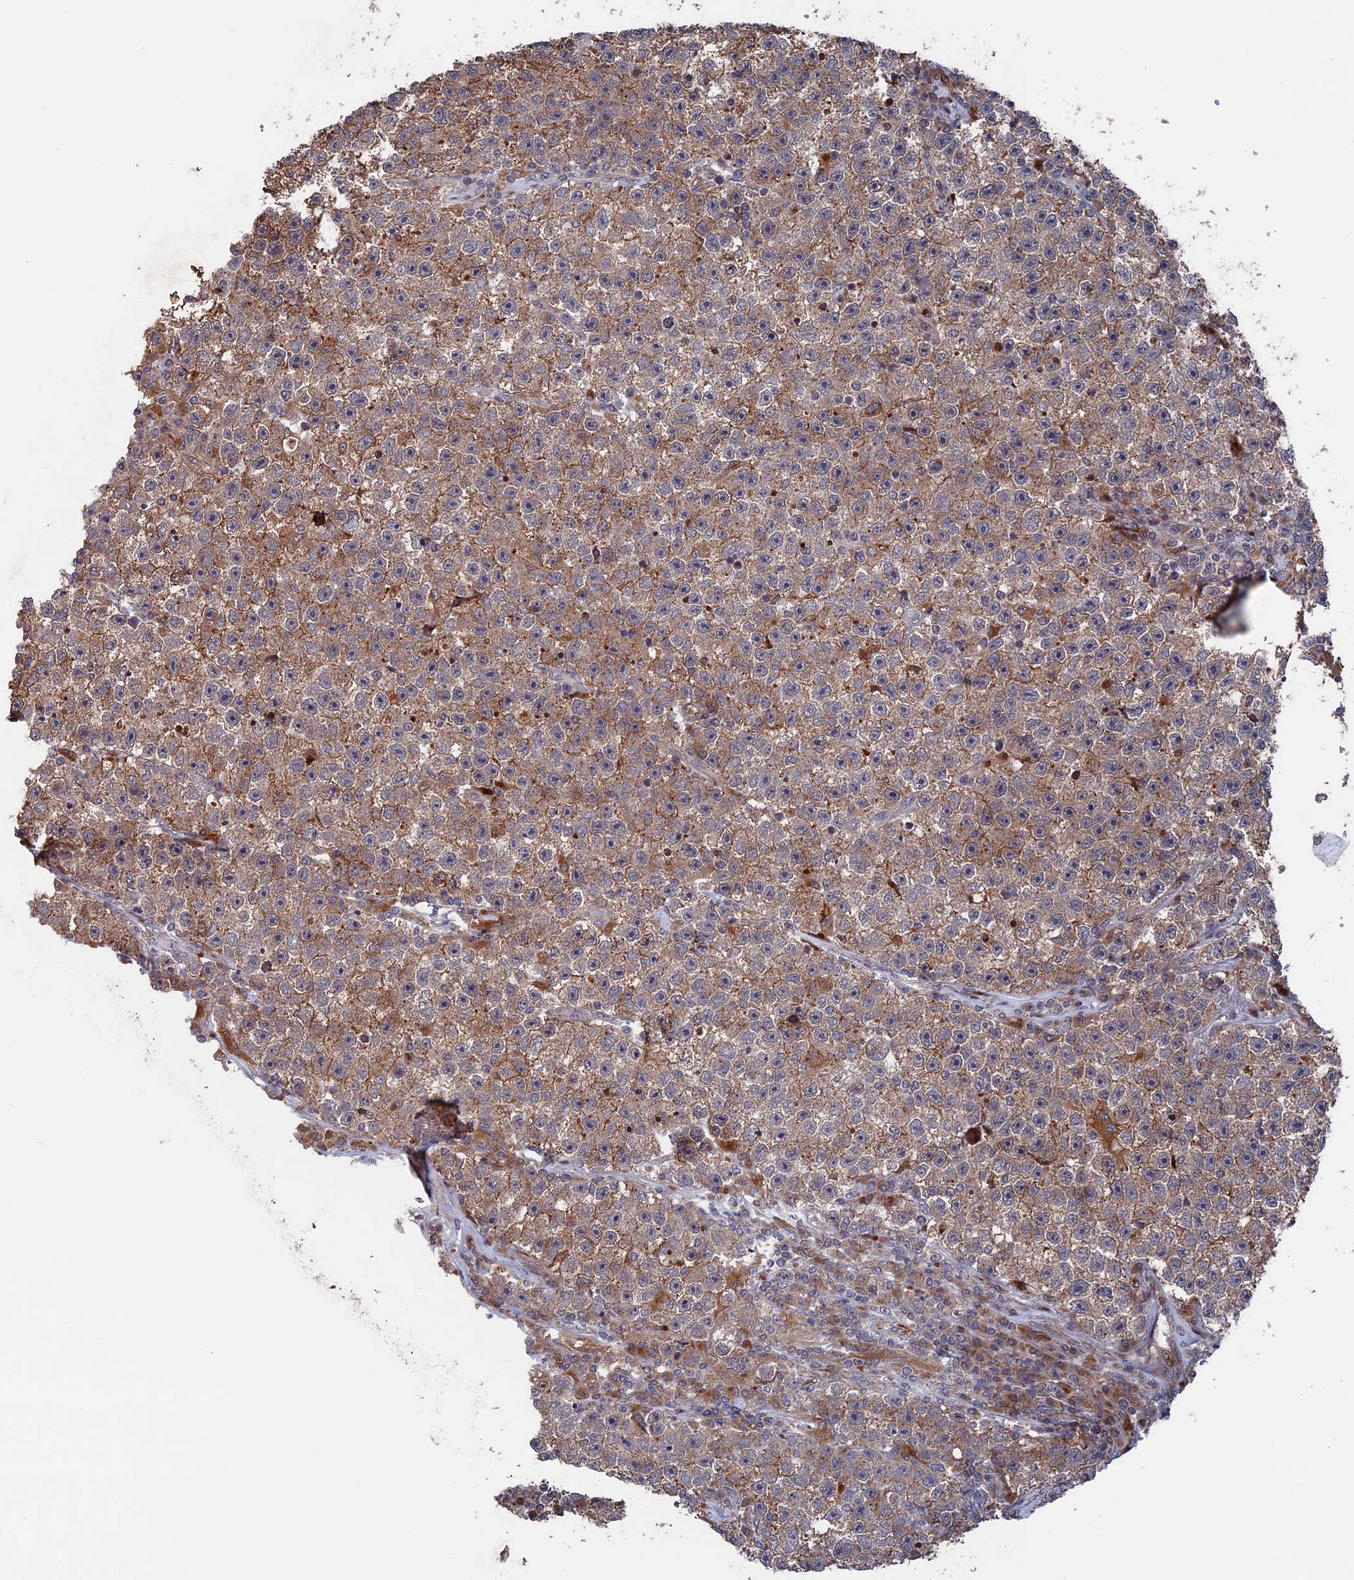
{"staining": {"intensity": "moderate", "quantity": ">75%", "location": "cytoplasmic/membranous"}, "tissue": "testis cancer", "cell_type": "Tumor cells", "image_type": "cancer", "snomed": [{"axis": "morphology", "description": "Seminoma, NOS"}, {"axis": "topography", "description": "Testis"}], "caption": "This photomicrograph demonstrates testis cancer stained with immunohistochemistry to label a protein in brown. The cytoplasmic/membranous of tumor cells show moderate positivity for the protein. Nuclei are counter-stained blue.", "gene": "PLA2G15", "patient": {"sex": "male", "age": 22}}